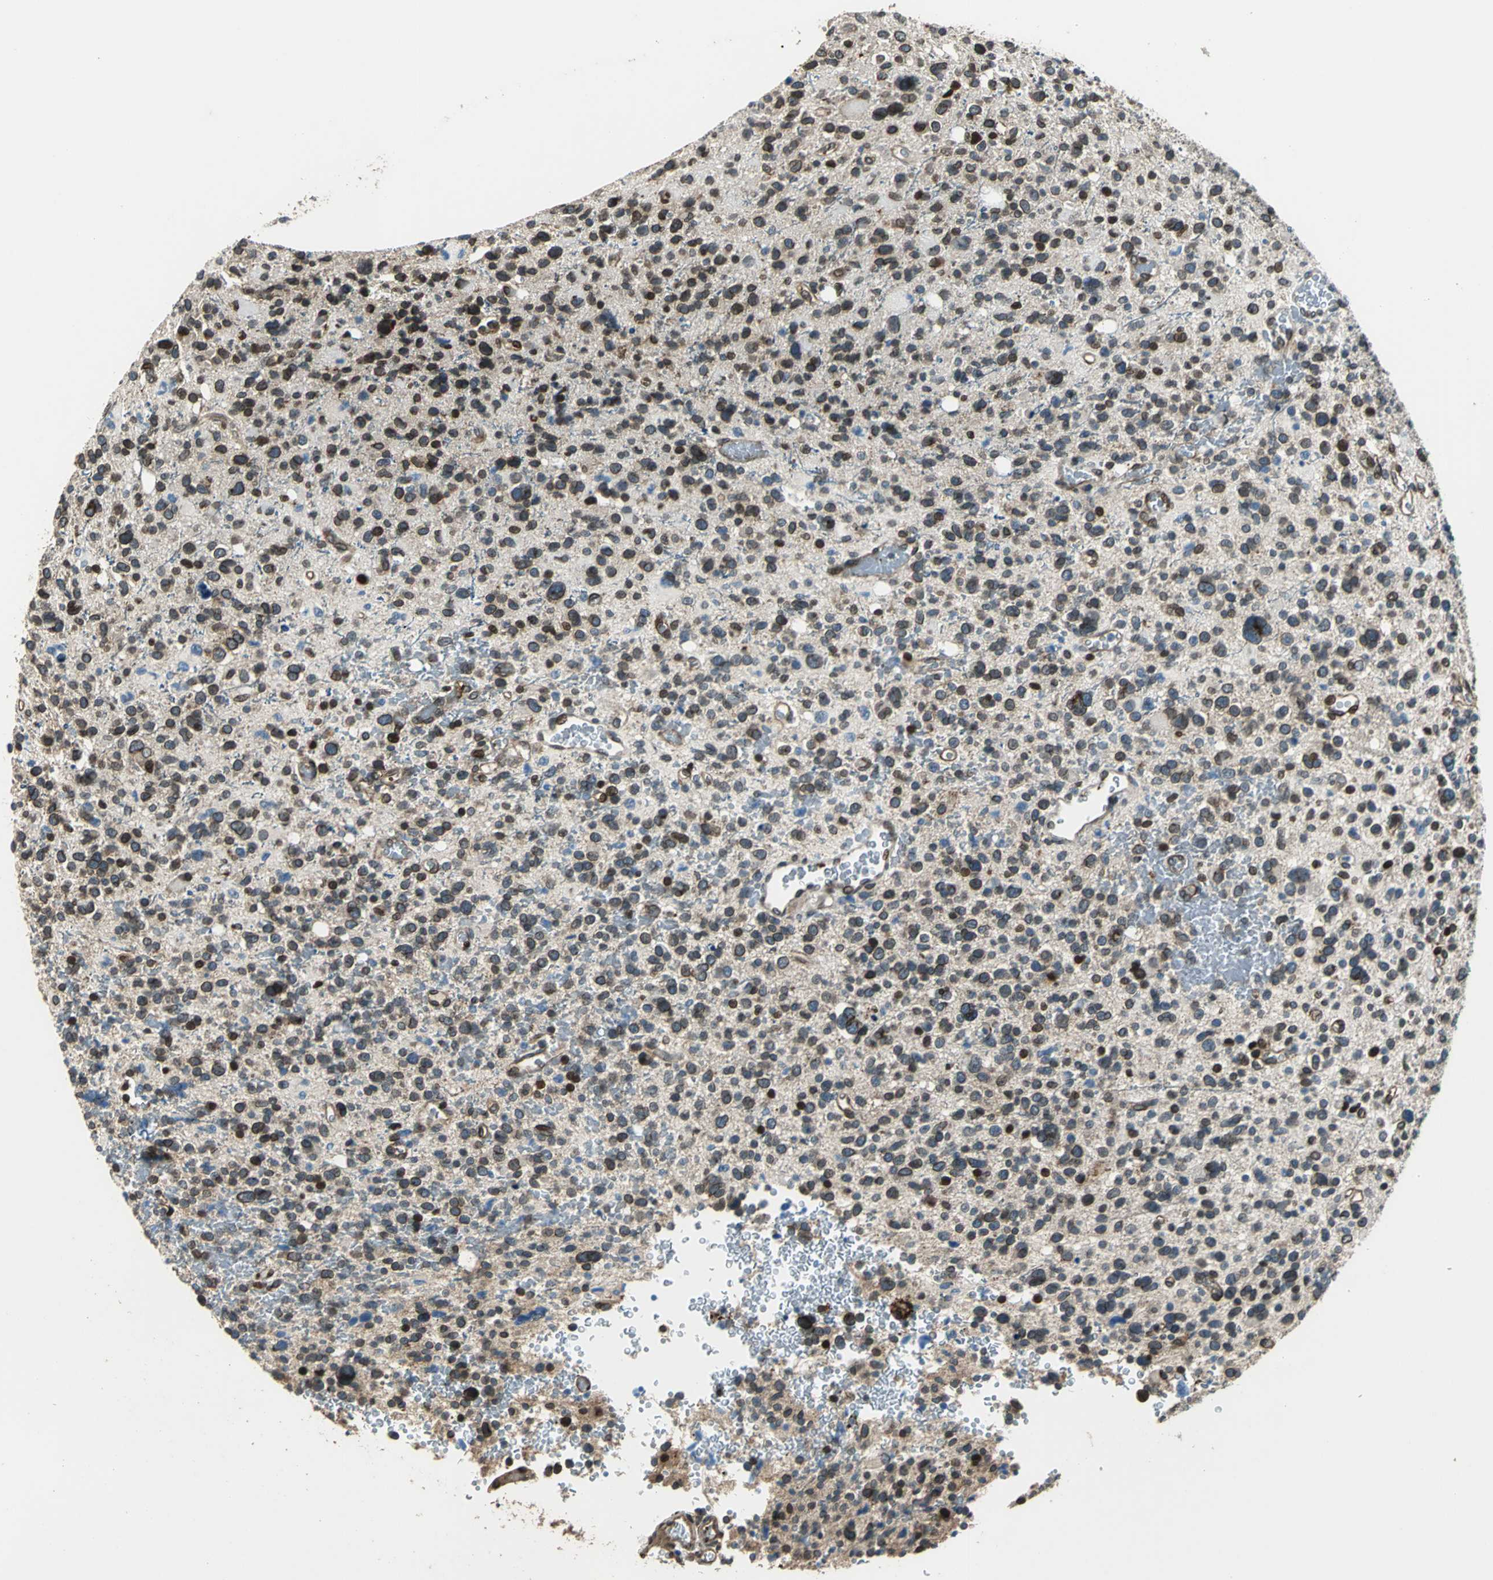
{"staining": {"intensity": "strong", "quantity": "25%-75%", "location": "cytoplasmic/membranous,nuclear"}, "tissue": "glioma", "cell_type": "Tumor cells", "image_type": "cancer", "snomed": [{"axis": "morphology", "description": "Glioma, malignant, High grade"}, {"axis": "topography", "description": "Brain"}], "caption": "Brown immunohistochemical staining in human glioma reveals strong cytoplasmic/membranous and nuclear expression in about 25%-75% of tumor cells.", "gene": "BRIP1", "patient": {"sex": "male", "age": 48}}